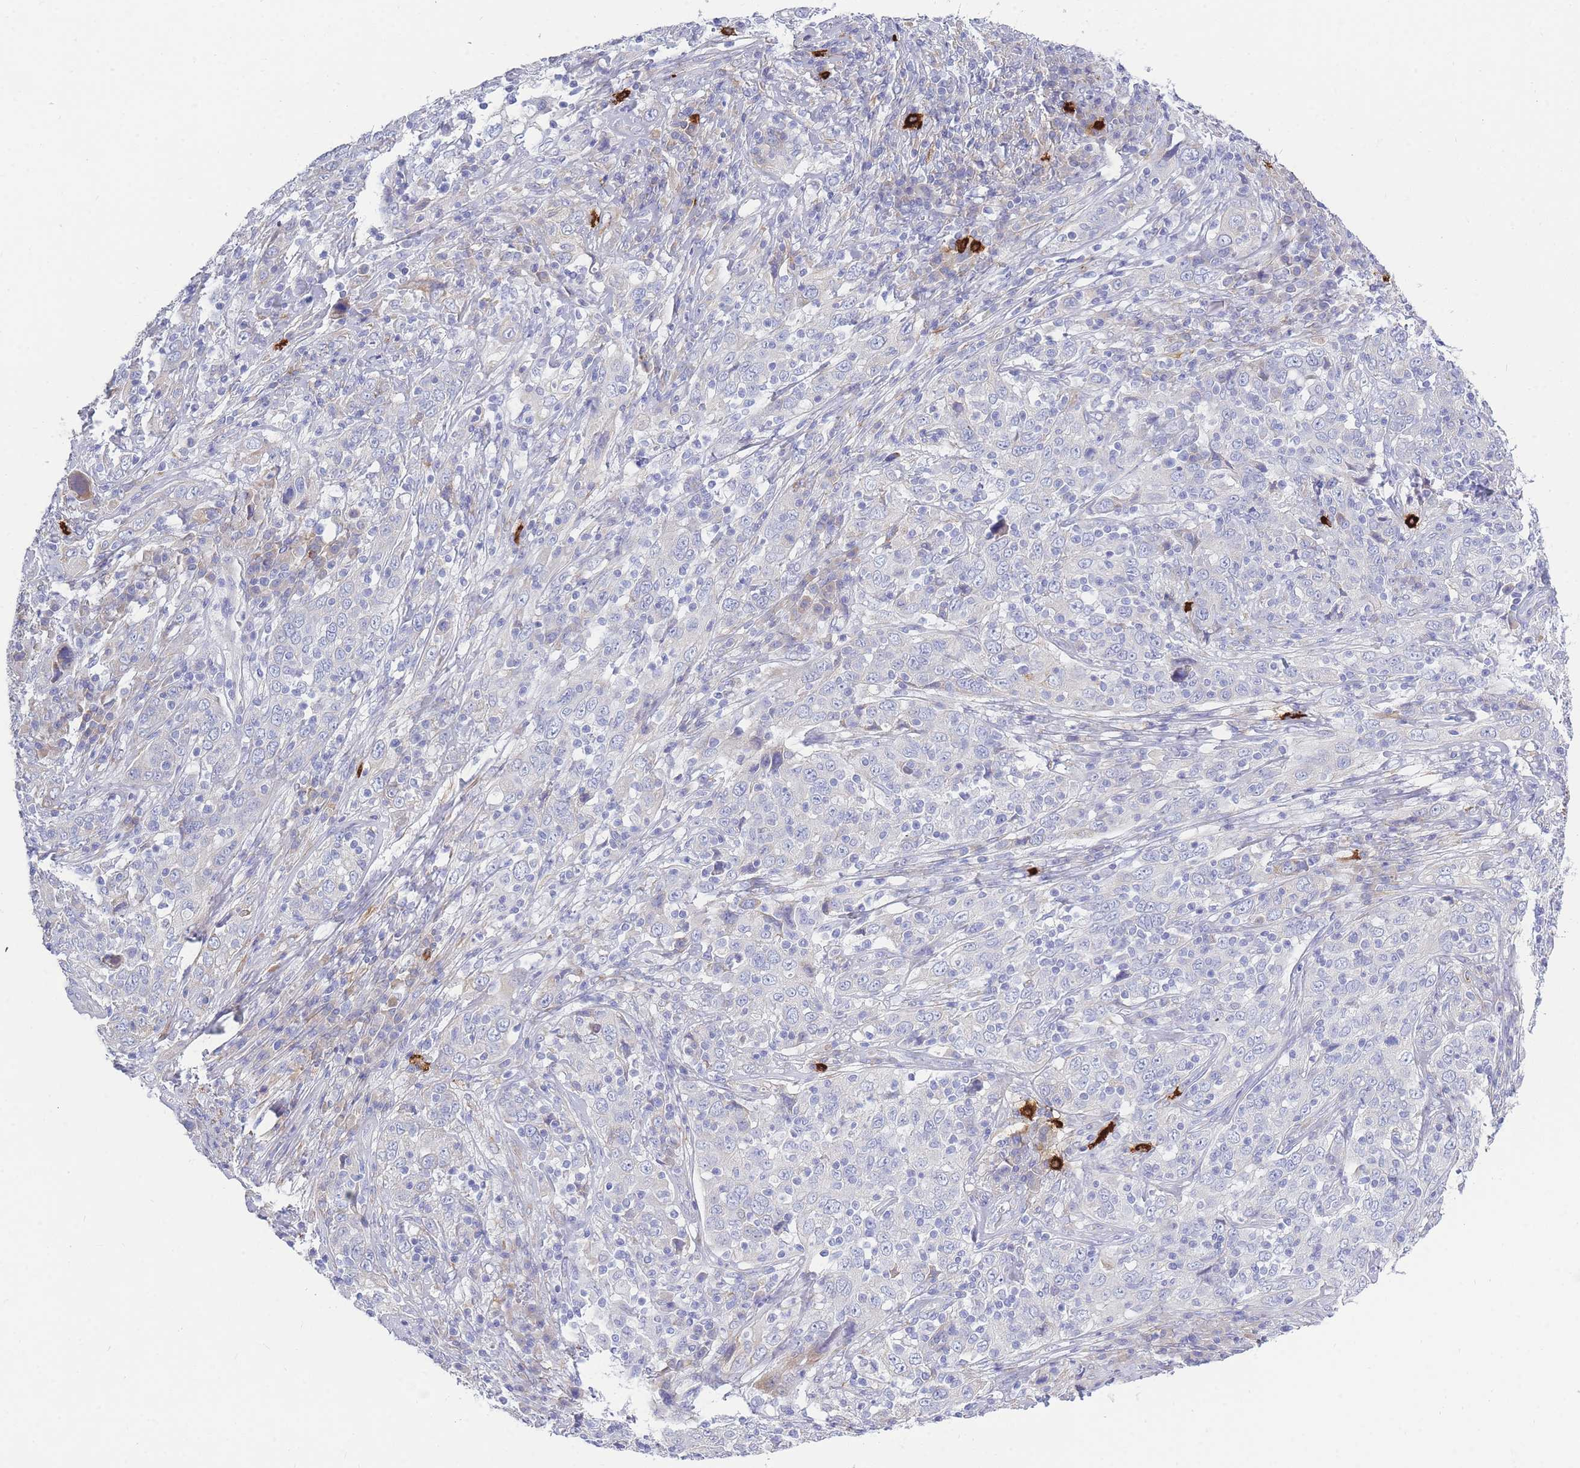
{"staining": {"intensity": "negative", "quantity": "none", "location": "none"}, "tissue": "cervical cancer", "cell_type": "Tumor cells", "image_type": "cancer", "snomed": [{"axis": "morphology", "description": "Squamous cell carcinoma, NOS"}, {"axis": "topography", "description": "Cervix"}], "caption": "Tumor cells are negative for brown protein staining in squamous cell carcinoma (cervical).", "gene": "TPSD1", "patient": {"sex": "female", "age": 46}}